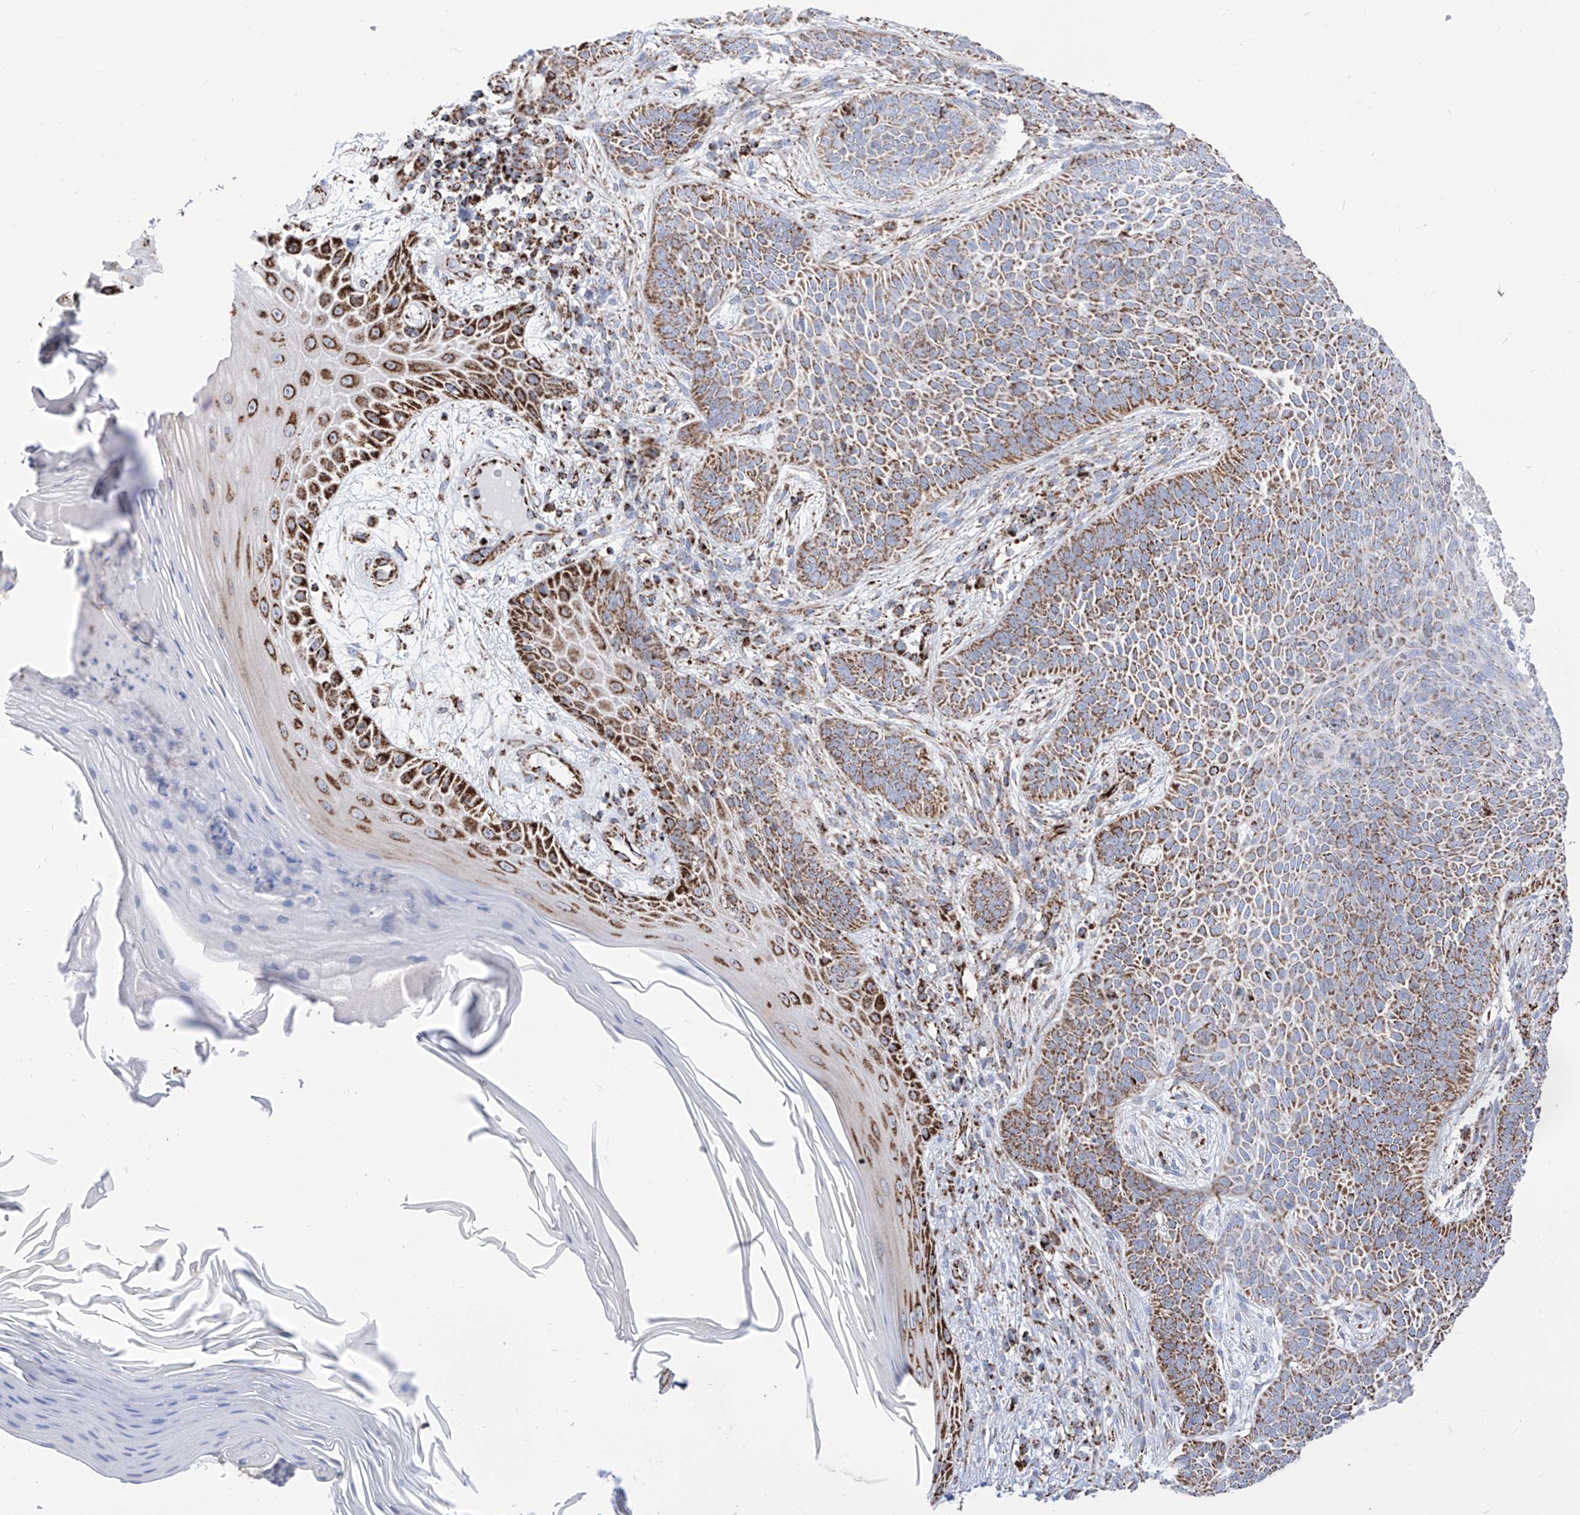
{"staining": {"intensity": "moderate", "quantity": "25%-75%", "location": "cytoplasmic/membranous"}, "tissue": "skin cancer", "cell_type": "Tumor cells", "image_type": "cancer", "snomed": [{"axis": "morphology", "description": "Basal cell carcinoma"}, {"axis": "topography", "description": "Skin"}], "caption": "Immunohistochemical staining of human skin cancer reveals moderate cytoplasmic/membranous protein staining in about 25%-75% of tumor cells. Nuclei are stained in blue.", "gene": "COX5B", "patient": {"sex": "male", "age": 85}}